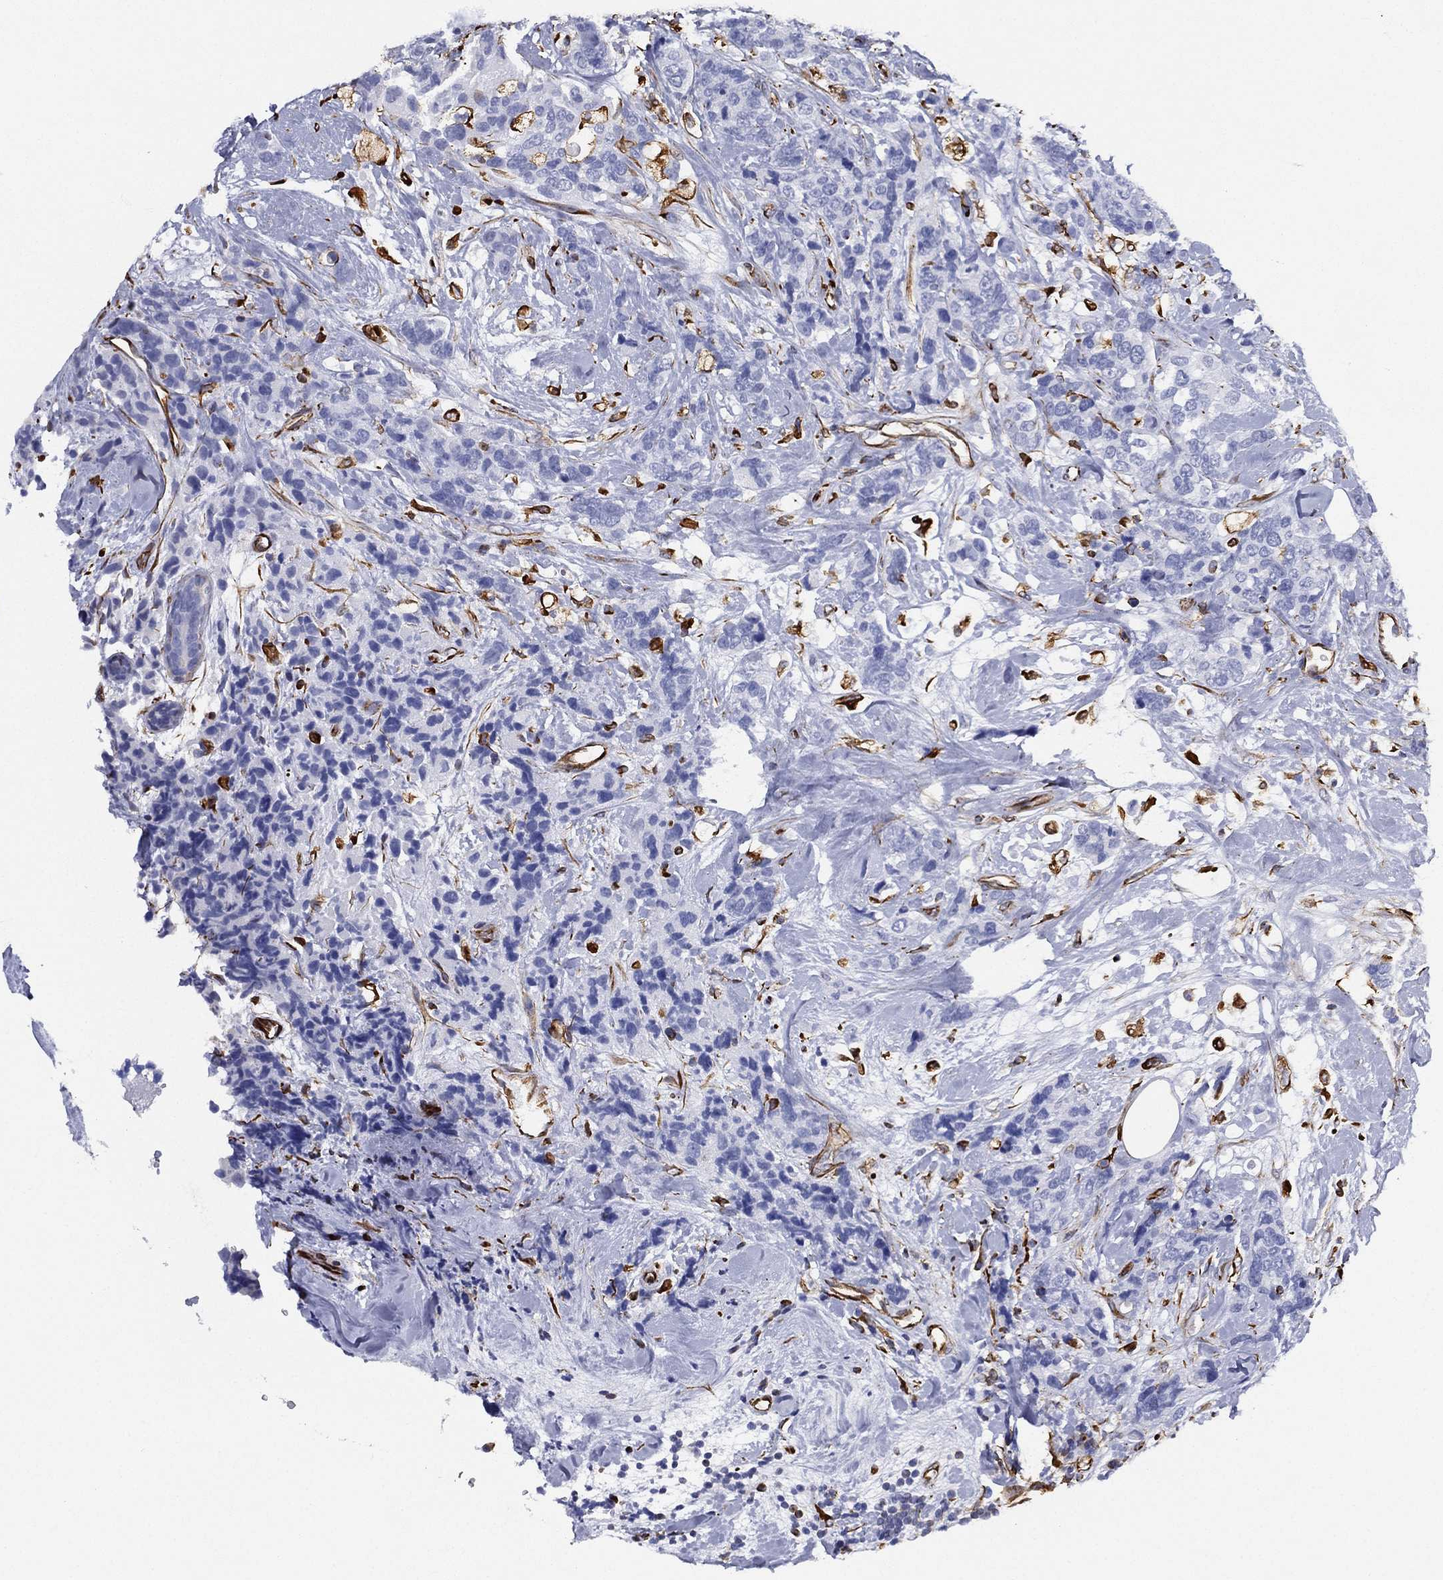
{"staining": {"intensity": "negative", "quantity": "none", "location": "none"}, "tissue": "breast cancer", "cell_type": "Tumor cells", "image_type": "cancer", "snomed": [{"axis": "morphology", "description": "Lobular carcinoma"}, {"axis": "topography", "description": "Breast"}], "caption": "This is a image of immunohistochemistry (IHC) staining of lobular carcinoma (breast), which shows no staining in tumor cells.", "gene": "MAS1", "patient": {"sex": "female", "age": 59}}